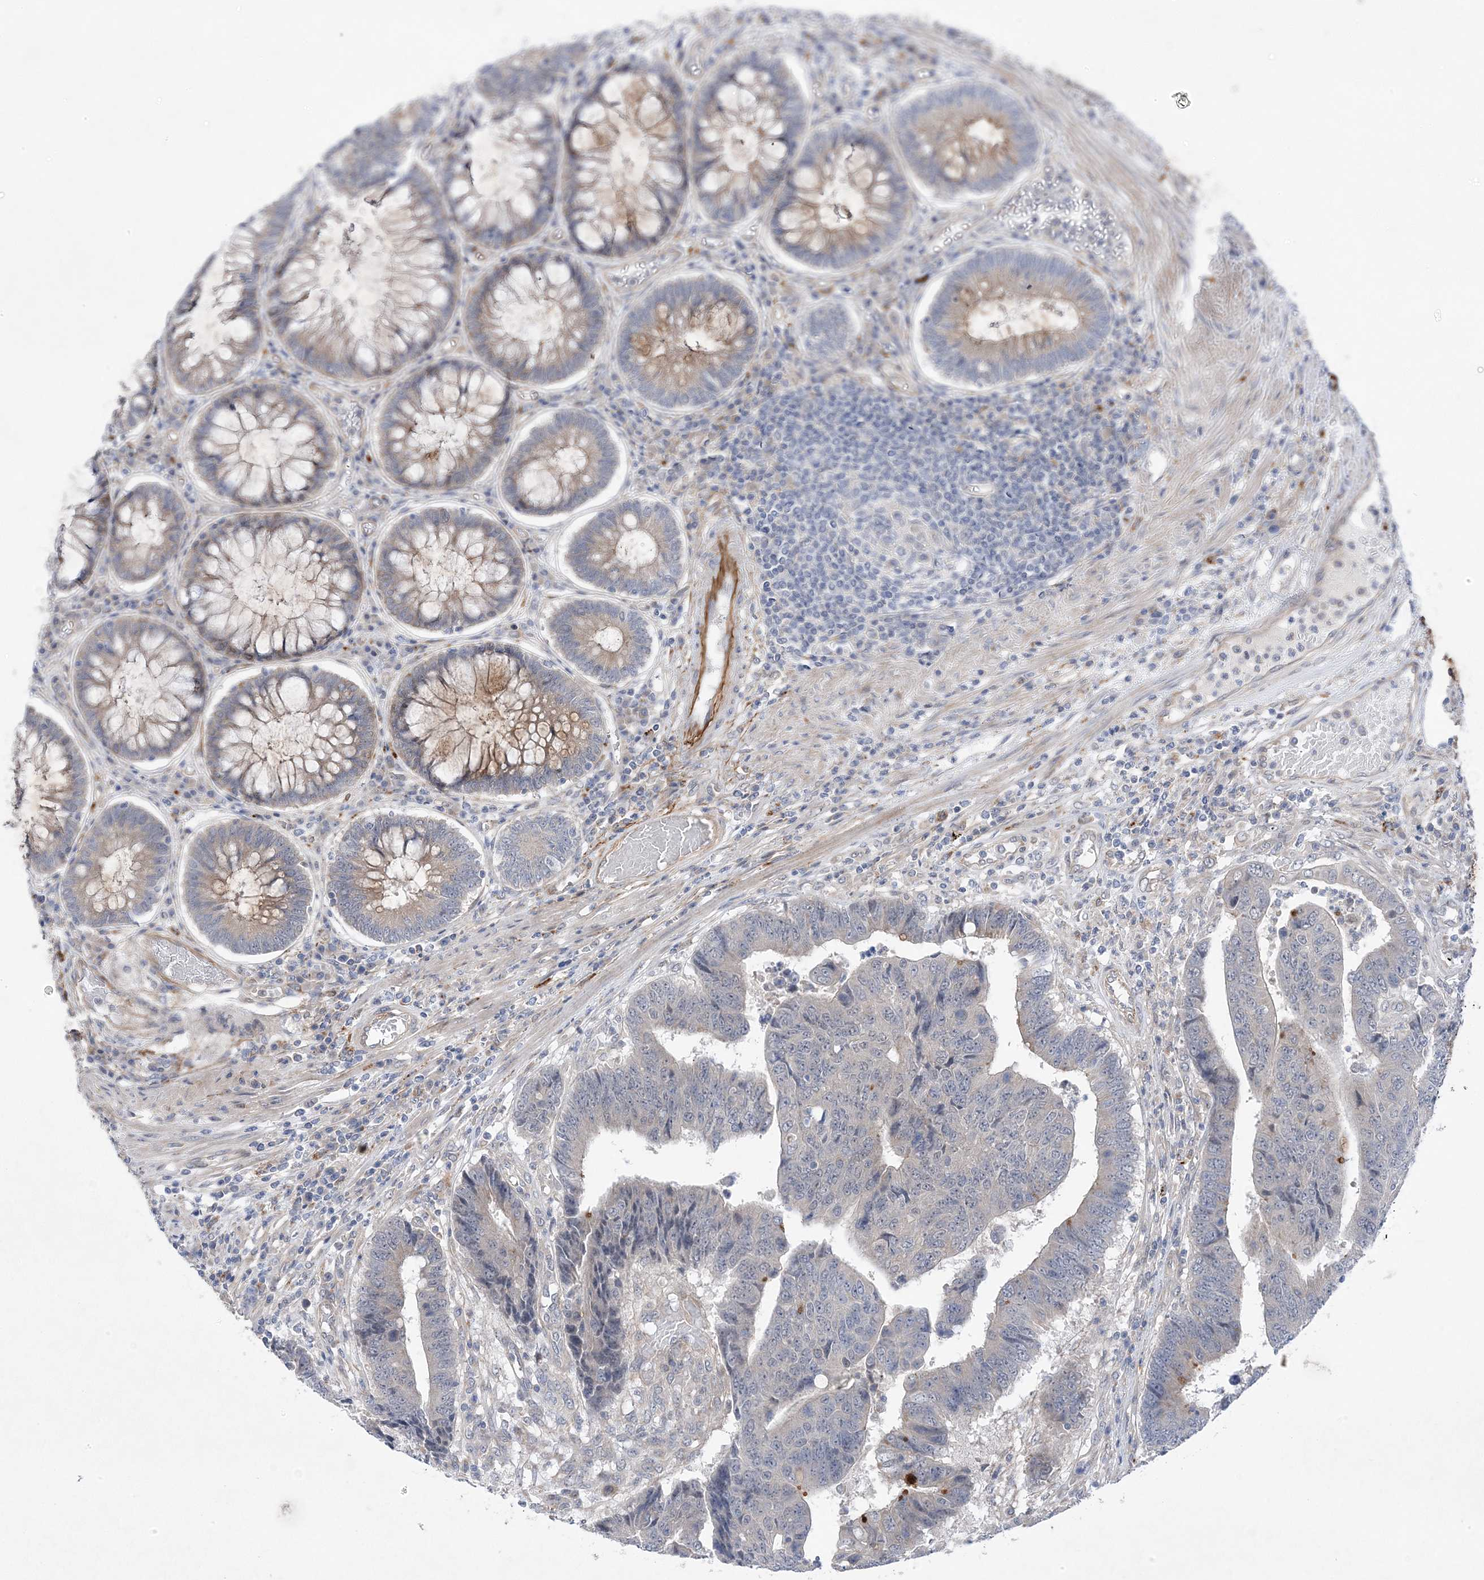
{"staining": {"intensity": "negative", "quantity": "none", "location": "none"}, "tissue": "colorectal cancer", "cell_type": "Tumor cells", "image_type": "cancer", "snomed": [{"axis": "morphology", "description": "Adenocarcinoma, NOS"}, {"axis": "topography", "description": "Rectum"}], "caption": "This is an IHC histopathology image of human colorectal adenocarcinoma. There is no positivity in tumor cells.", "gene": "ANAPC1", "patient": {"sex": "male", "age": 84}}